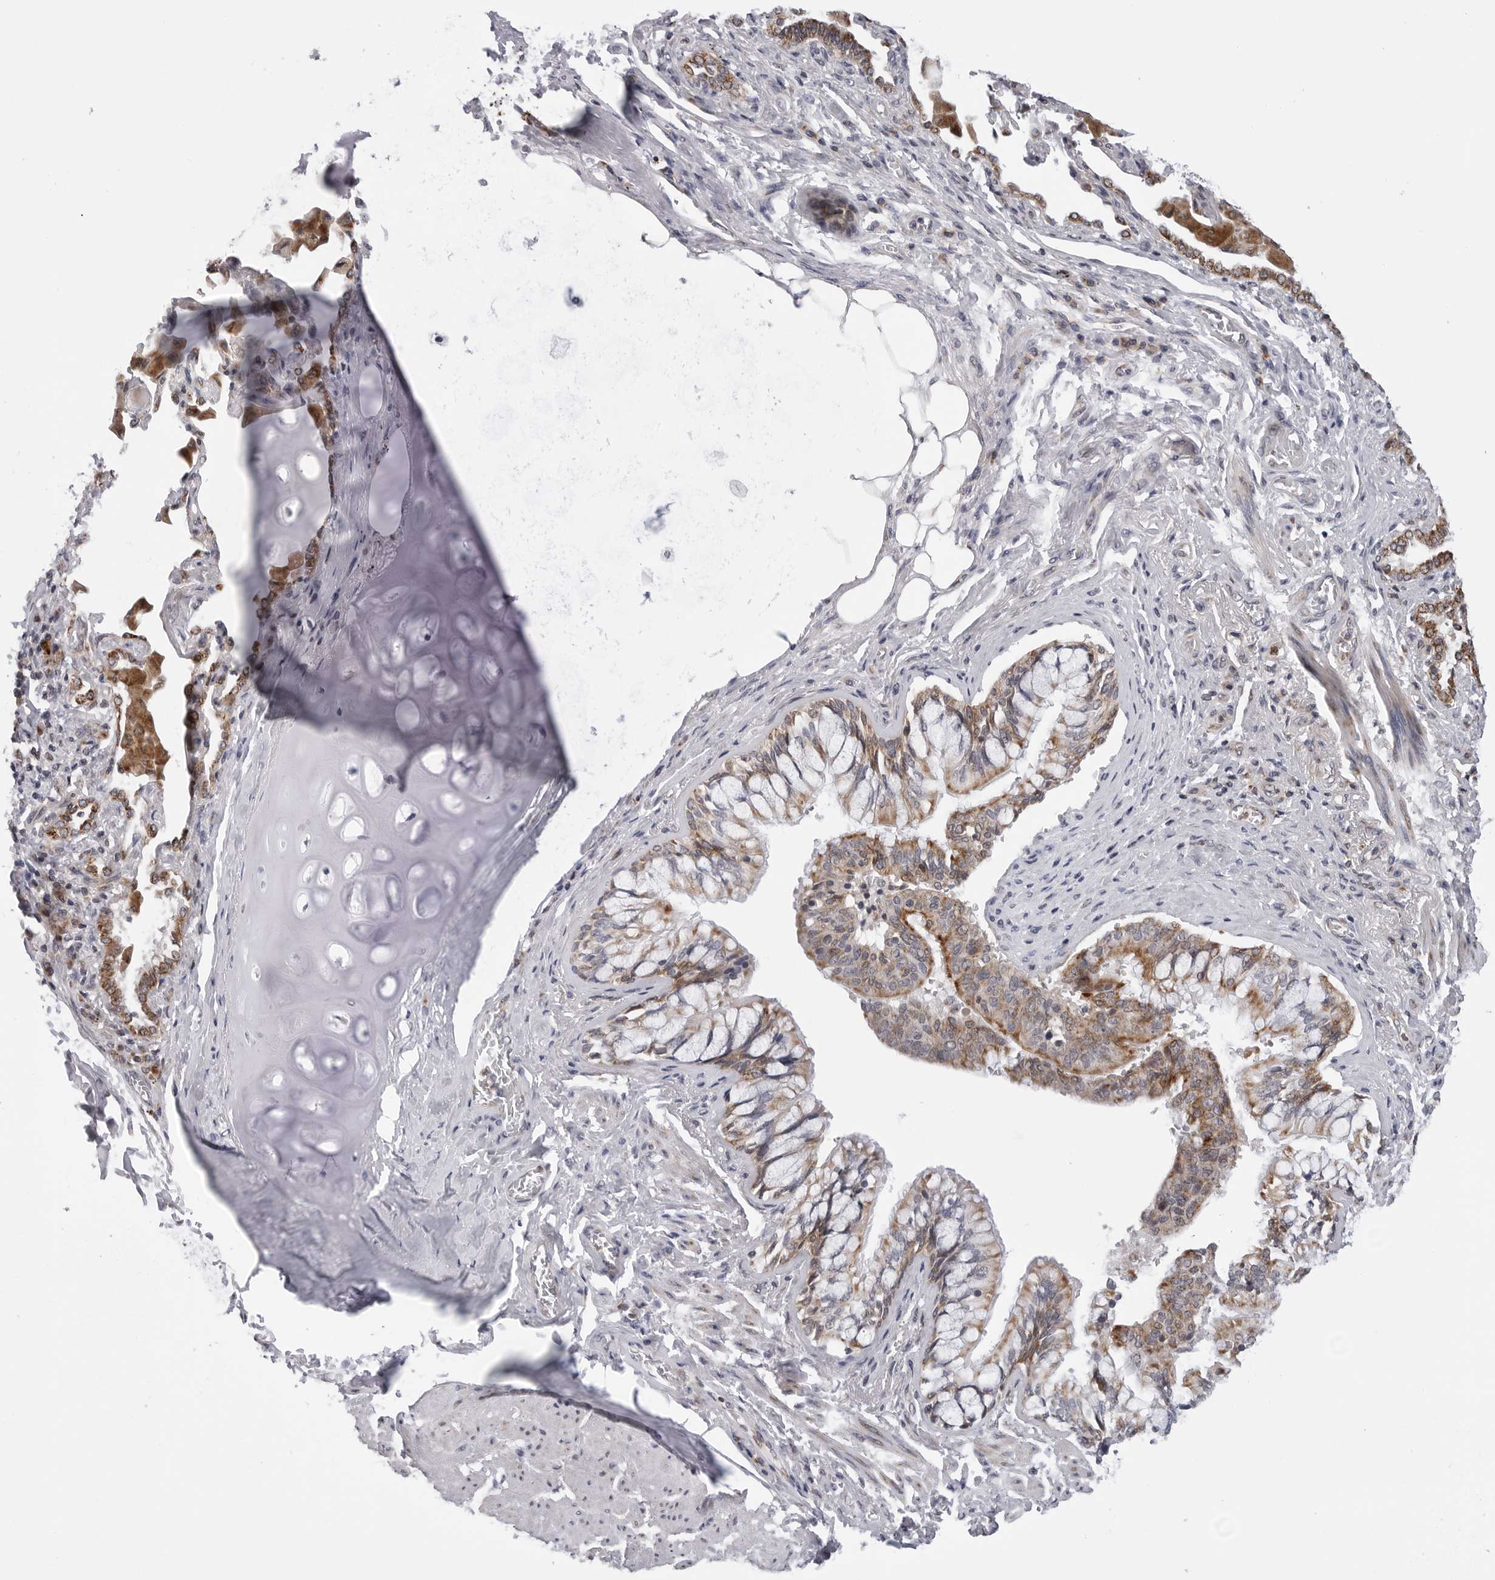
{"staining": {"intensity": "moderate", "quantity": ">75%", "location": "cytoplasmic/membranous"}, "tissue": "bronchus", "cell_type": "Respiratory epithelial cells", "image_type": "normal", "snomed": [{"axis": "morphology", "description": "Normal tissue, NOS"}, {"axis": "morphology", "description": "Inflammation, NOS"}, {"axis": "topography", "description": "Lung"}], "caption": "The immunohistochemical stain shows moderate cytoplasmic/membranous positivity in respiratory epithelial cells of unremarkable bronchus.", "gene": "CDK20", "patient": {"sex": "female", "age": 46}}